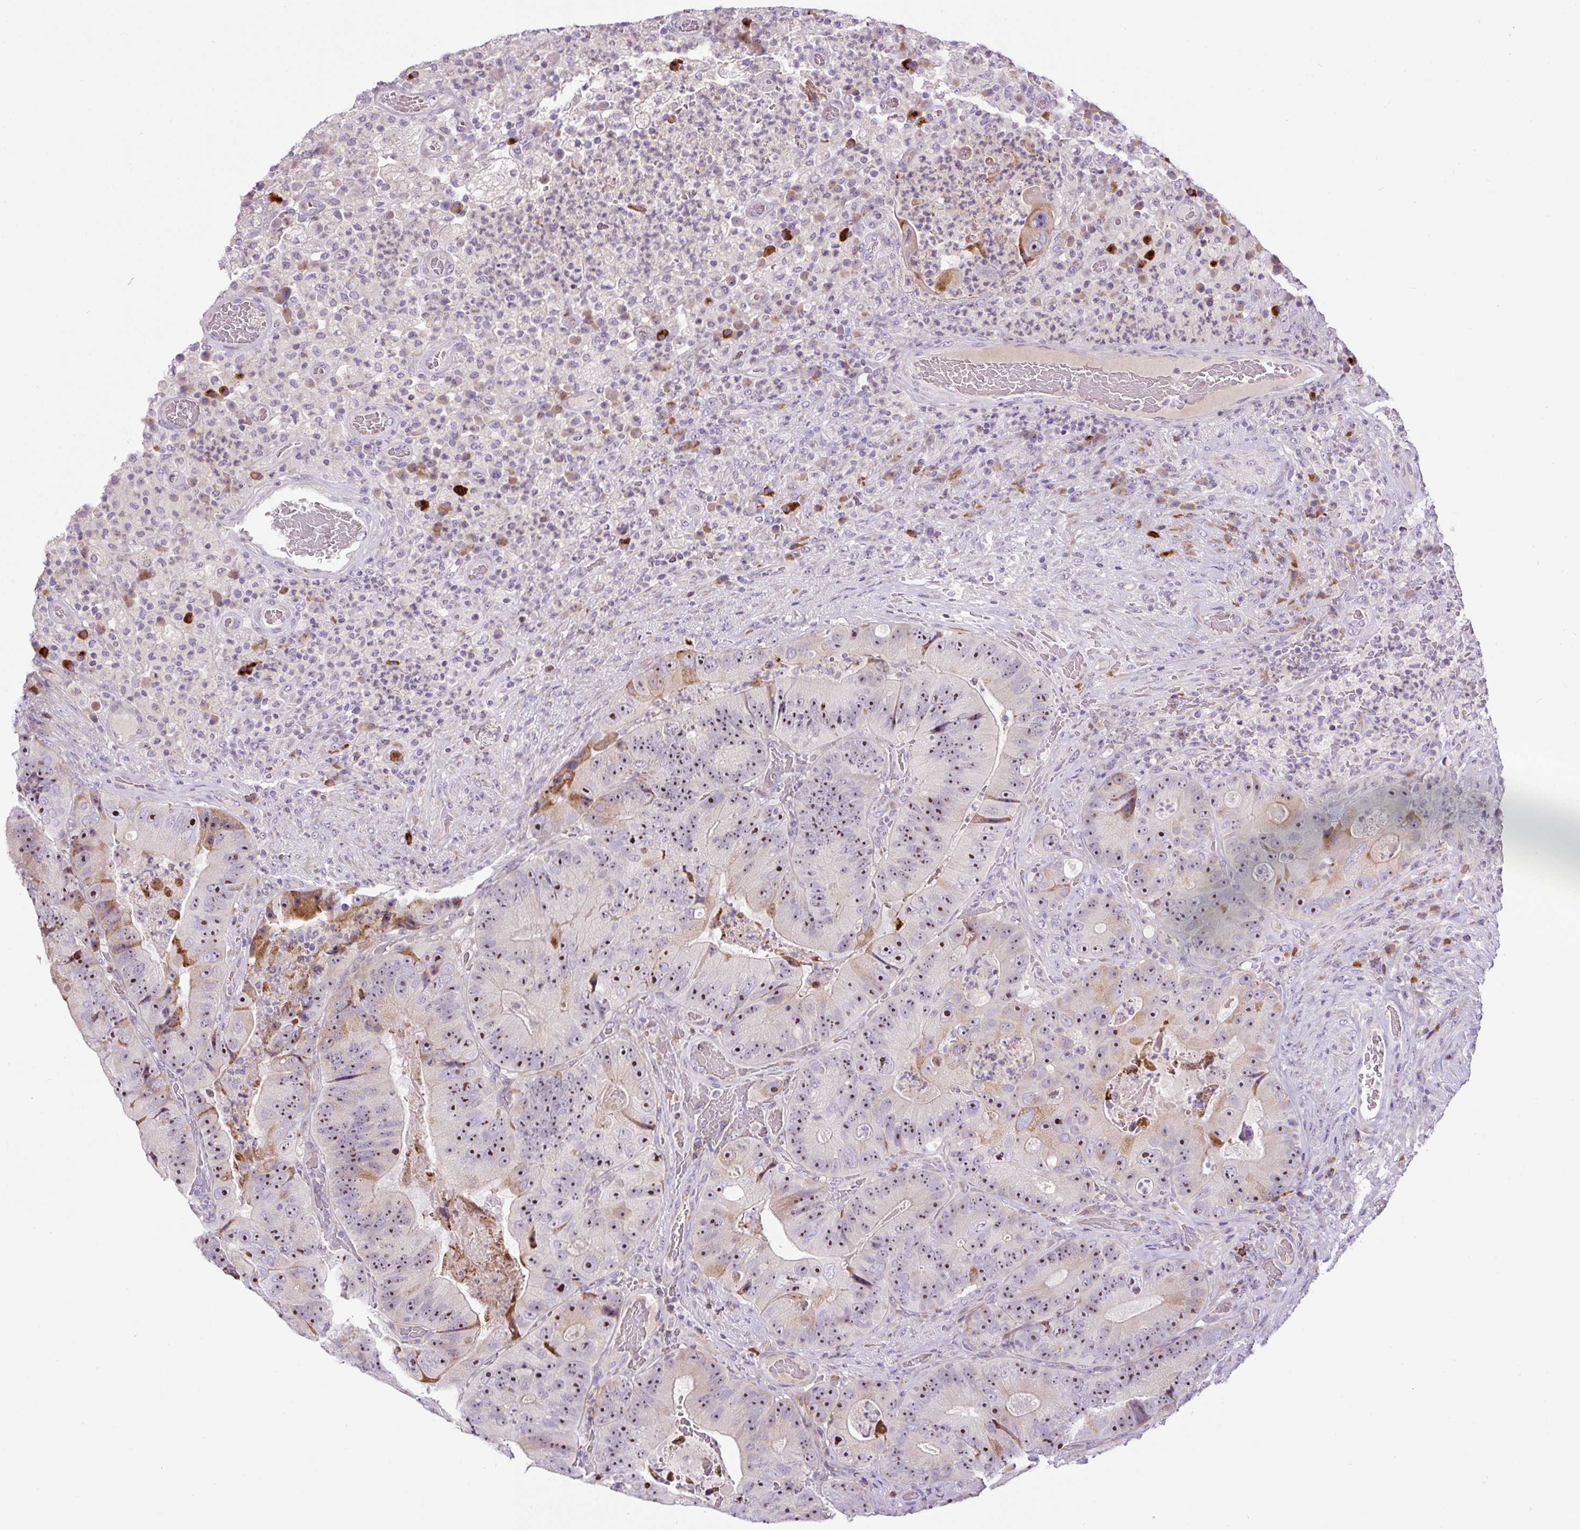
{"staining": {"intensity": "moderate", "quantity": ">75%", "location": "nuclear"}, "tissue": "colorectal cancer", "cell_type": "Tumor cells", "image_type": "cancer", "snomed": [{"axis": "morphology", "description": "Adenocarcinoma, NOS"}, {"axis": "topography", "description": "Colon"}], "caption": "Moderate nuclear positivity is appreciated in about >75% of tumor cells in colorectal cancer.", "gene": "ZNF596", "patient": {"sex": "female", "age": 86}}